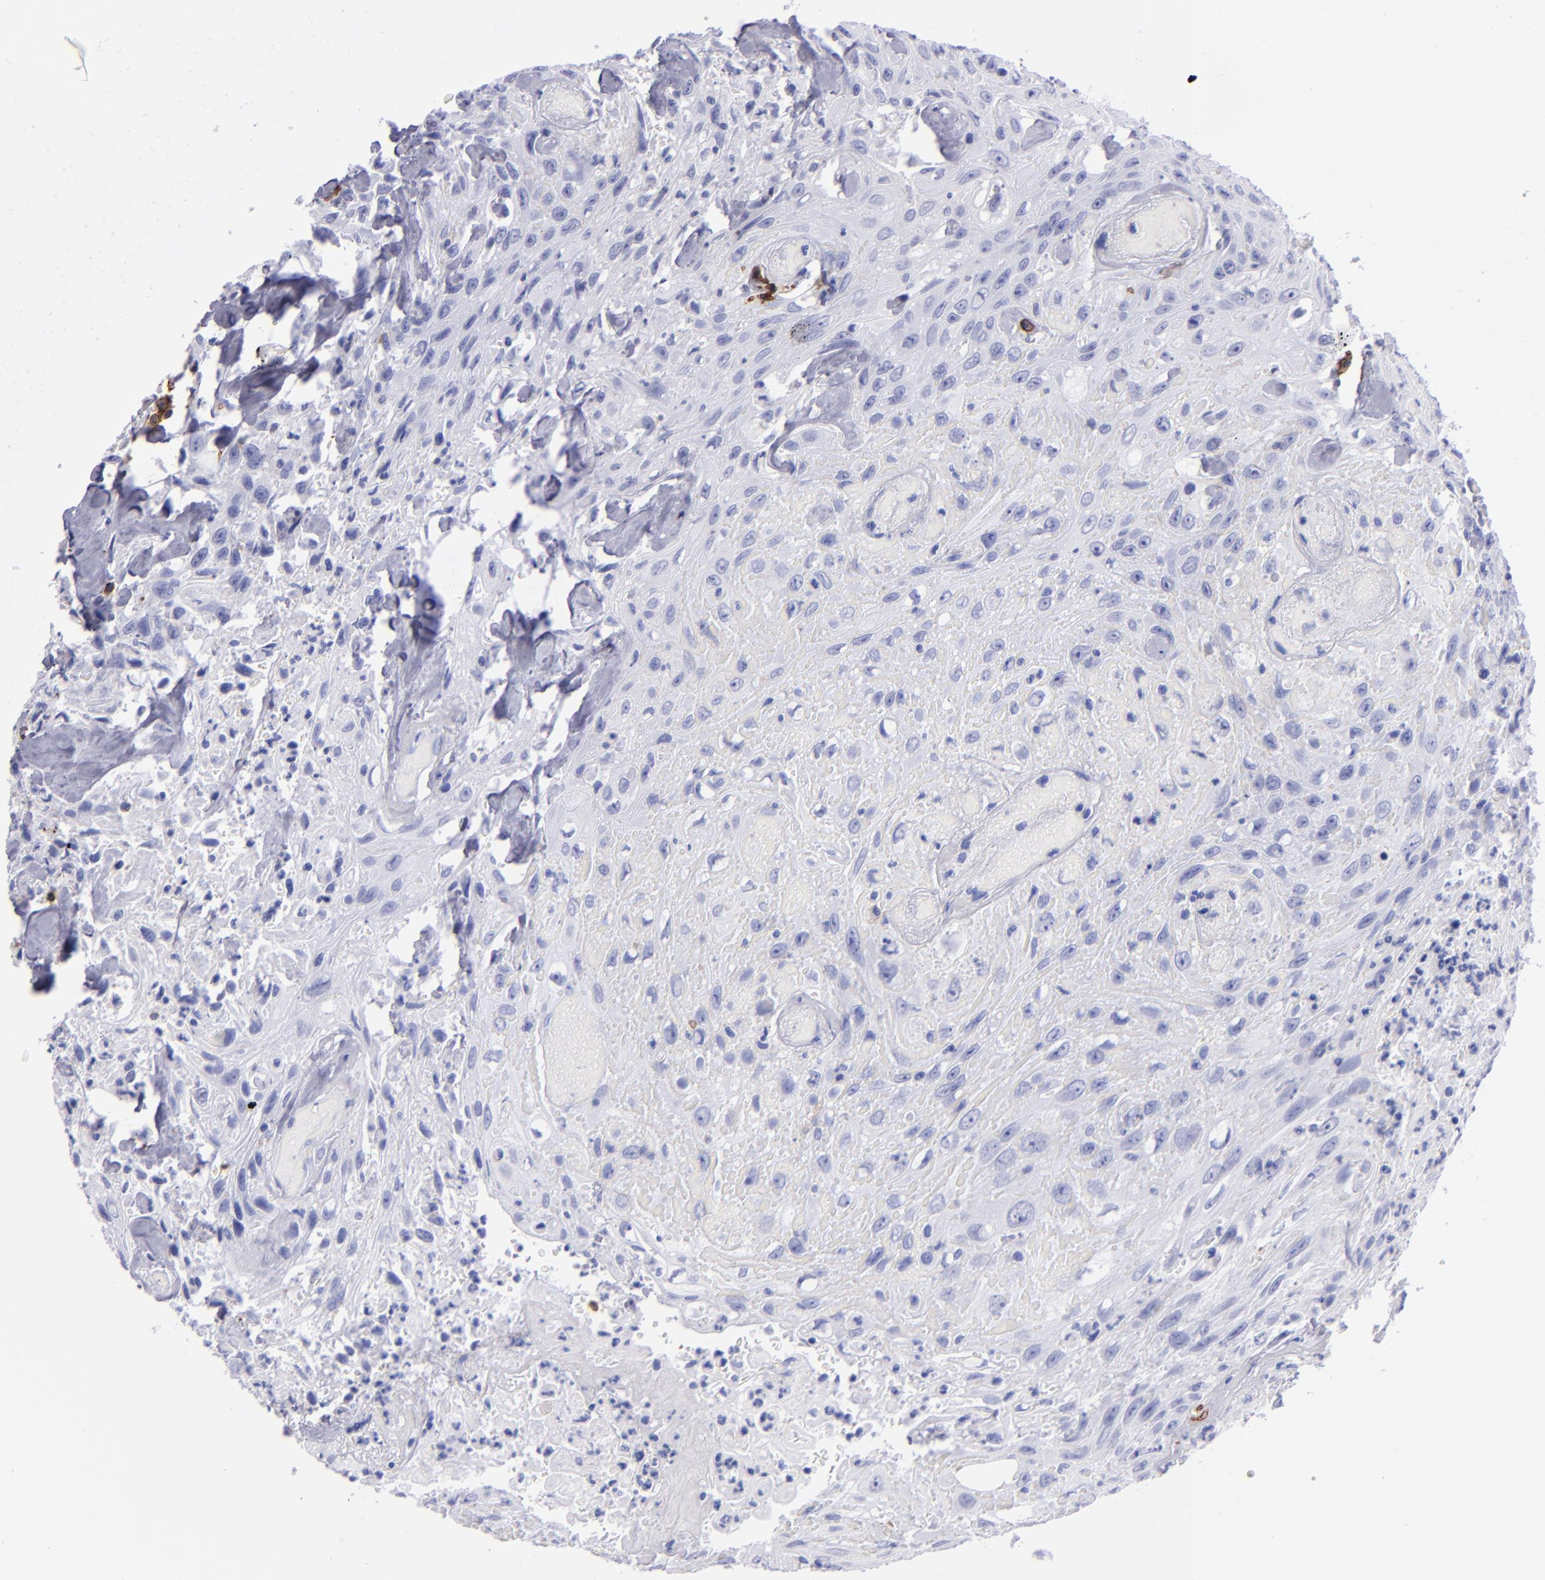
{"staining": {"intensity": "negative", "quantity": "none", "location": "none"}, "tissue": "urothelial cancer", "cell_type": "Tumor cells", "image_type": "cancer", "snomed": [{"axis": "morphology", "description": "Urothelial carcinoma, High grade"}, {"axis": "topography", "description": "Urinary bladder"}], "caption": "Urothelial carcinoma (high-grade) was stained to show a protein in brown. There is no significant positivity in tumor cells. (Stains: DAB IHC with hematoxylin counter stain, Microscopy: brightfield microscopy at high magnification).", "gene": "CD38", "patient": {"sex": "female", "age": 84}}